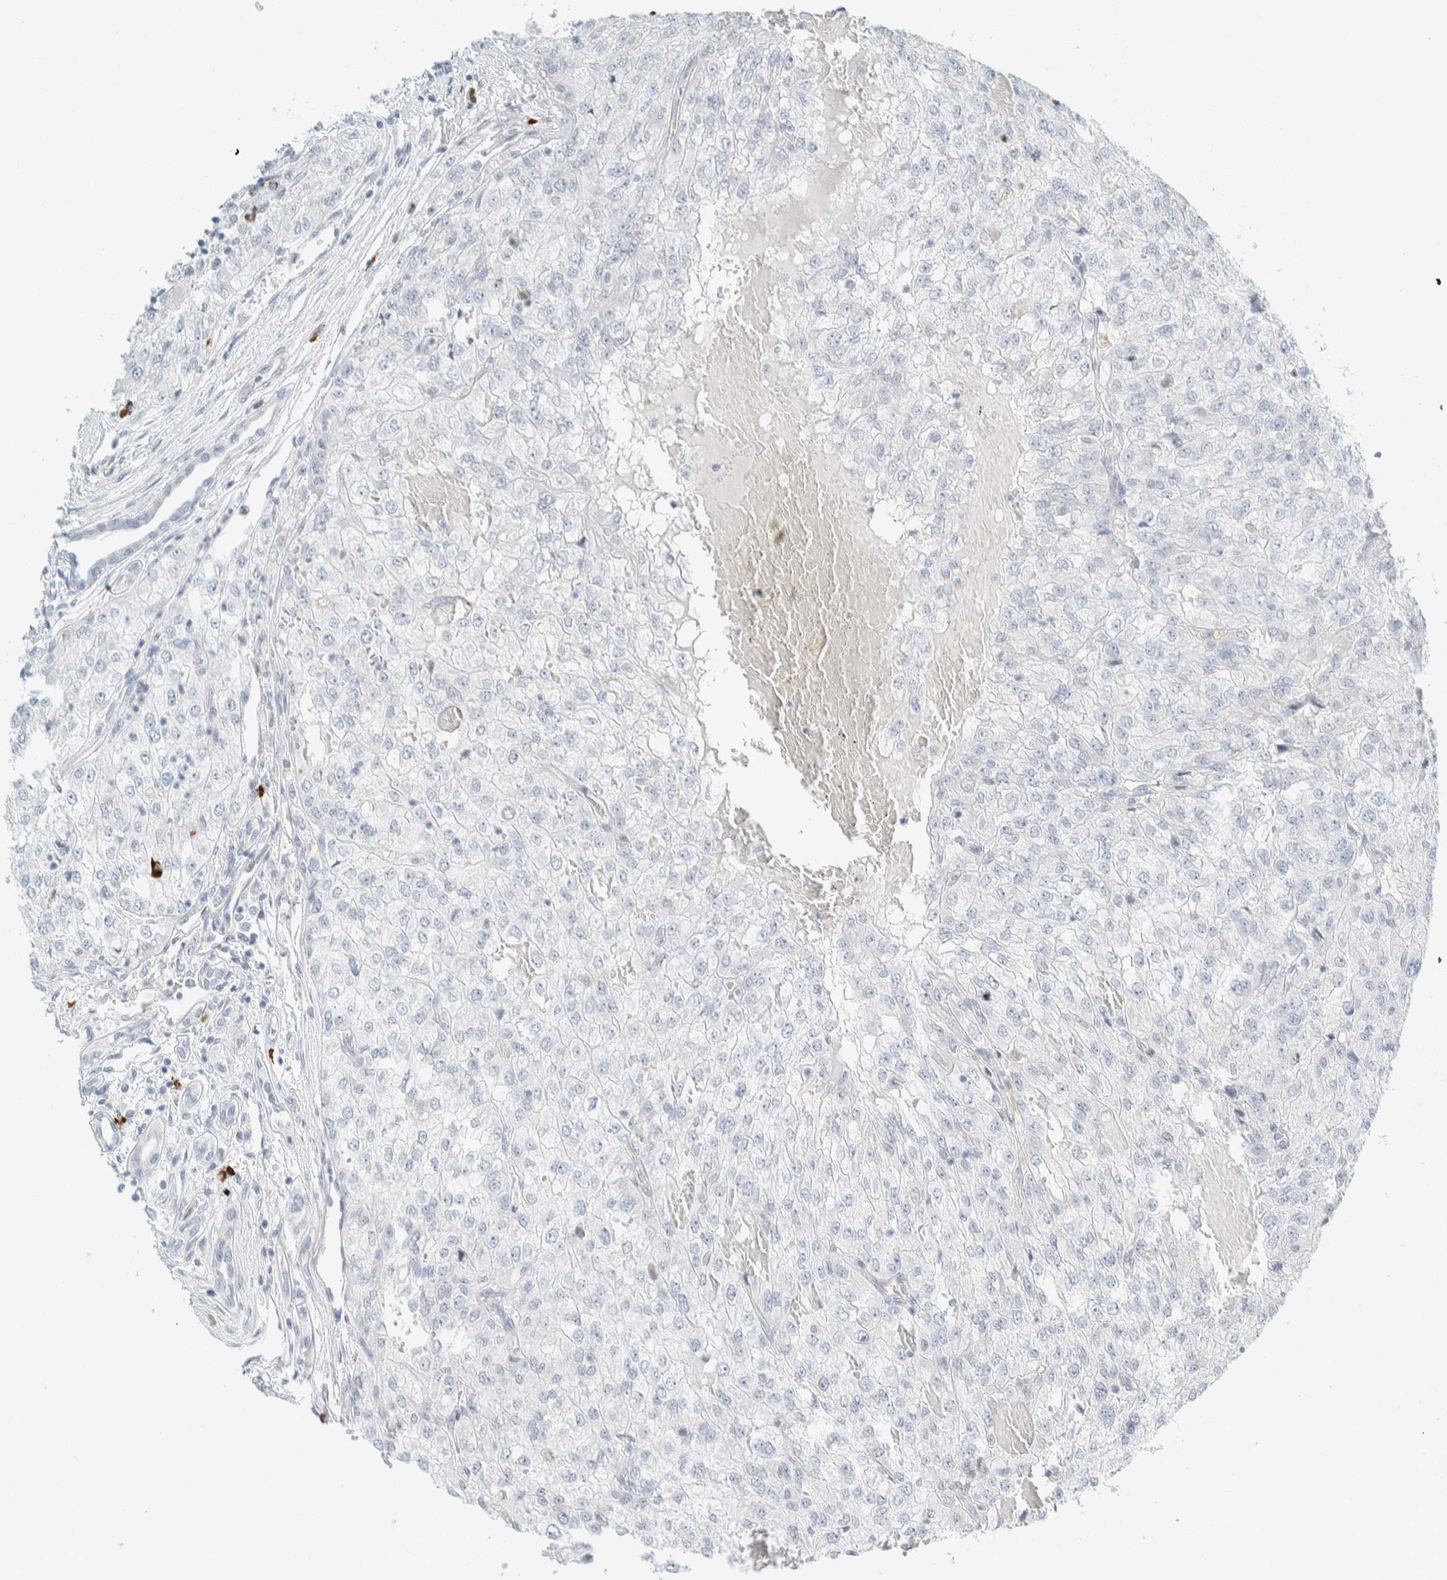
{"staining": {"intensity": "negative", "quantity": "none", "location": "none"}, "tissue": "renal cancer", "cell_type": "Tumor cells", "image_type": "cancer", "snomed": [{"axis": "morphology", "description": "Adenocarcinoma, NOS"}, {"axis": "topography", "description": "Kidney"}], "caption": "This is an immunohistochemistry photomicrograph of human adenocarcinoma (renal). There is no expression in tumor cells.", "gene": "ARHGAP27", "patient": {"sex": "female", "age": 54}}